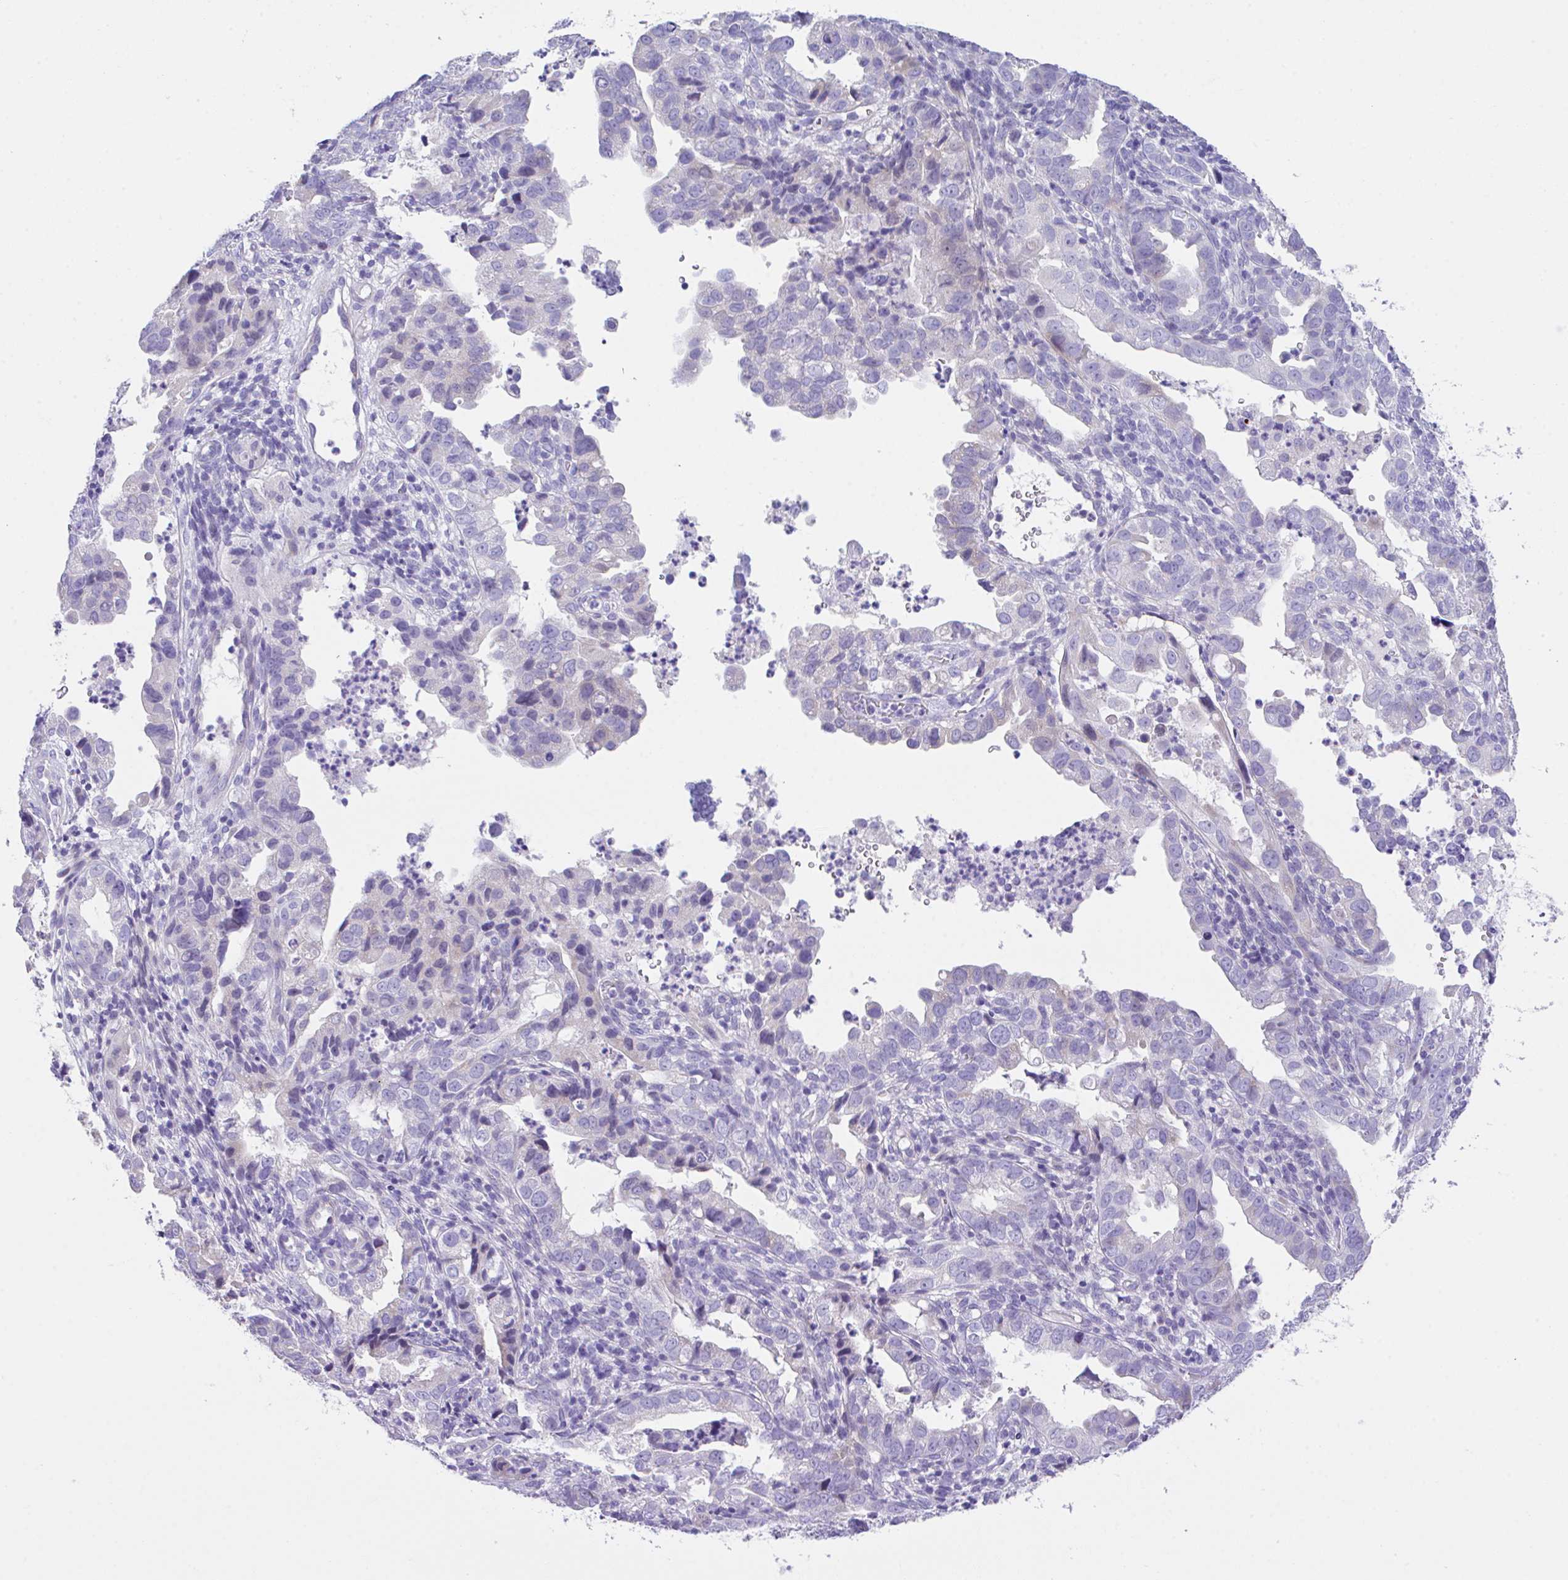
{"staining": {"intensity": "negative", "quantity": "none", "location": "none"}, "tissue": "endometrial cancer", "cell_type": "Tumor cells", "image_type": "cancer", "snomed": [{"axis": "morphology", "description": "Adenocarcinoma, NOS"}, {"axis": "topography", "description": "Endometrium"}], "caption": "IHC photomicrograph of endometrial adenocarcinoma stained for a protein (brown), which demonstrates no positivity in tumor cells.", "gene": "SLC16A6", "patient": {"sex": "female", "age": 57}}